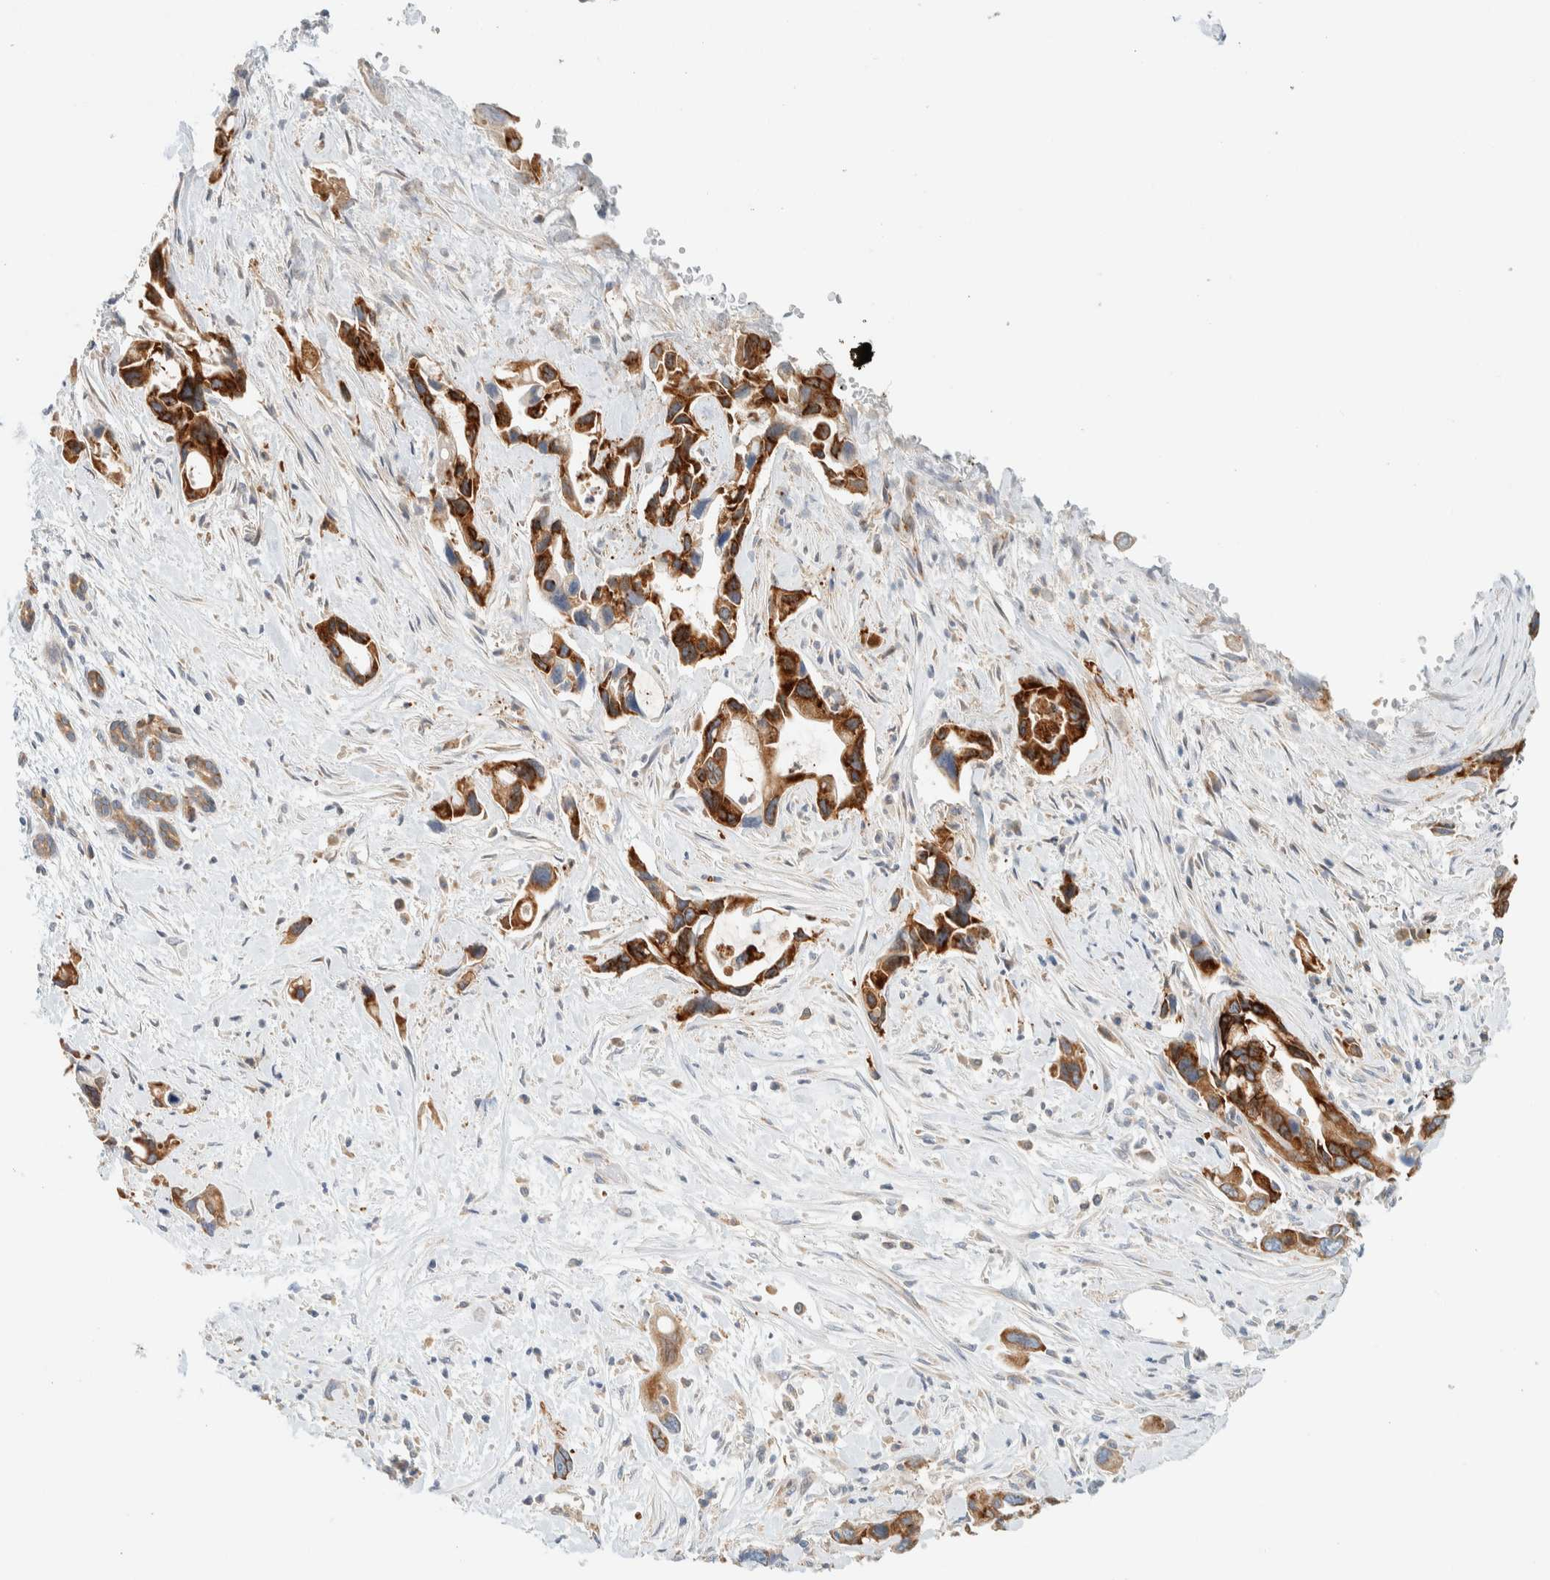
{"staining": {"intensity": "strong", "quantity": ">75%", "location": "cytoplasmic/membranous"}, "tissue": "pancreatic cancer", "cell_type": "Tumor cells", "image_type": "cancer", "snomed": [{"axis": "morphology", "description": "Adenocarcinoma, NOS"}, {"axis": "topography", "description": "Pancreas"}], "caption": "Pancreatic cancer was stained to show a protein in brown. There is high levels of strong cytoplasmic/membranous expression in approximately >75% of tumor cells.", "gene": "SUMF2", "patient": {"sex": "female", "age": 70}}